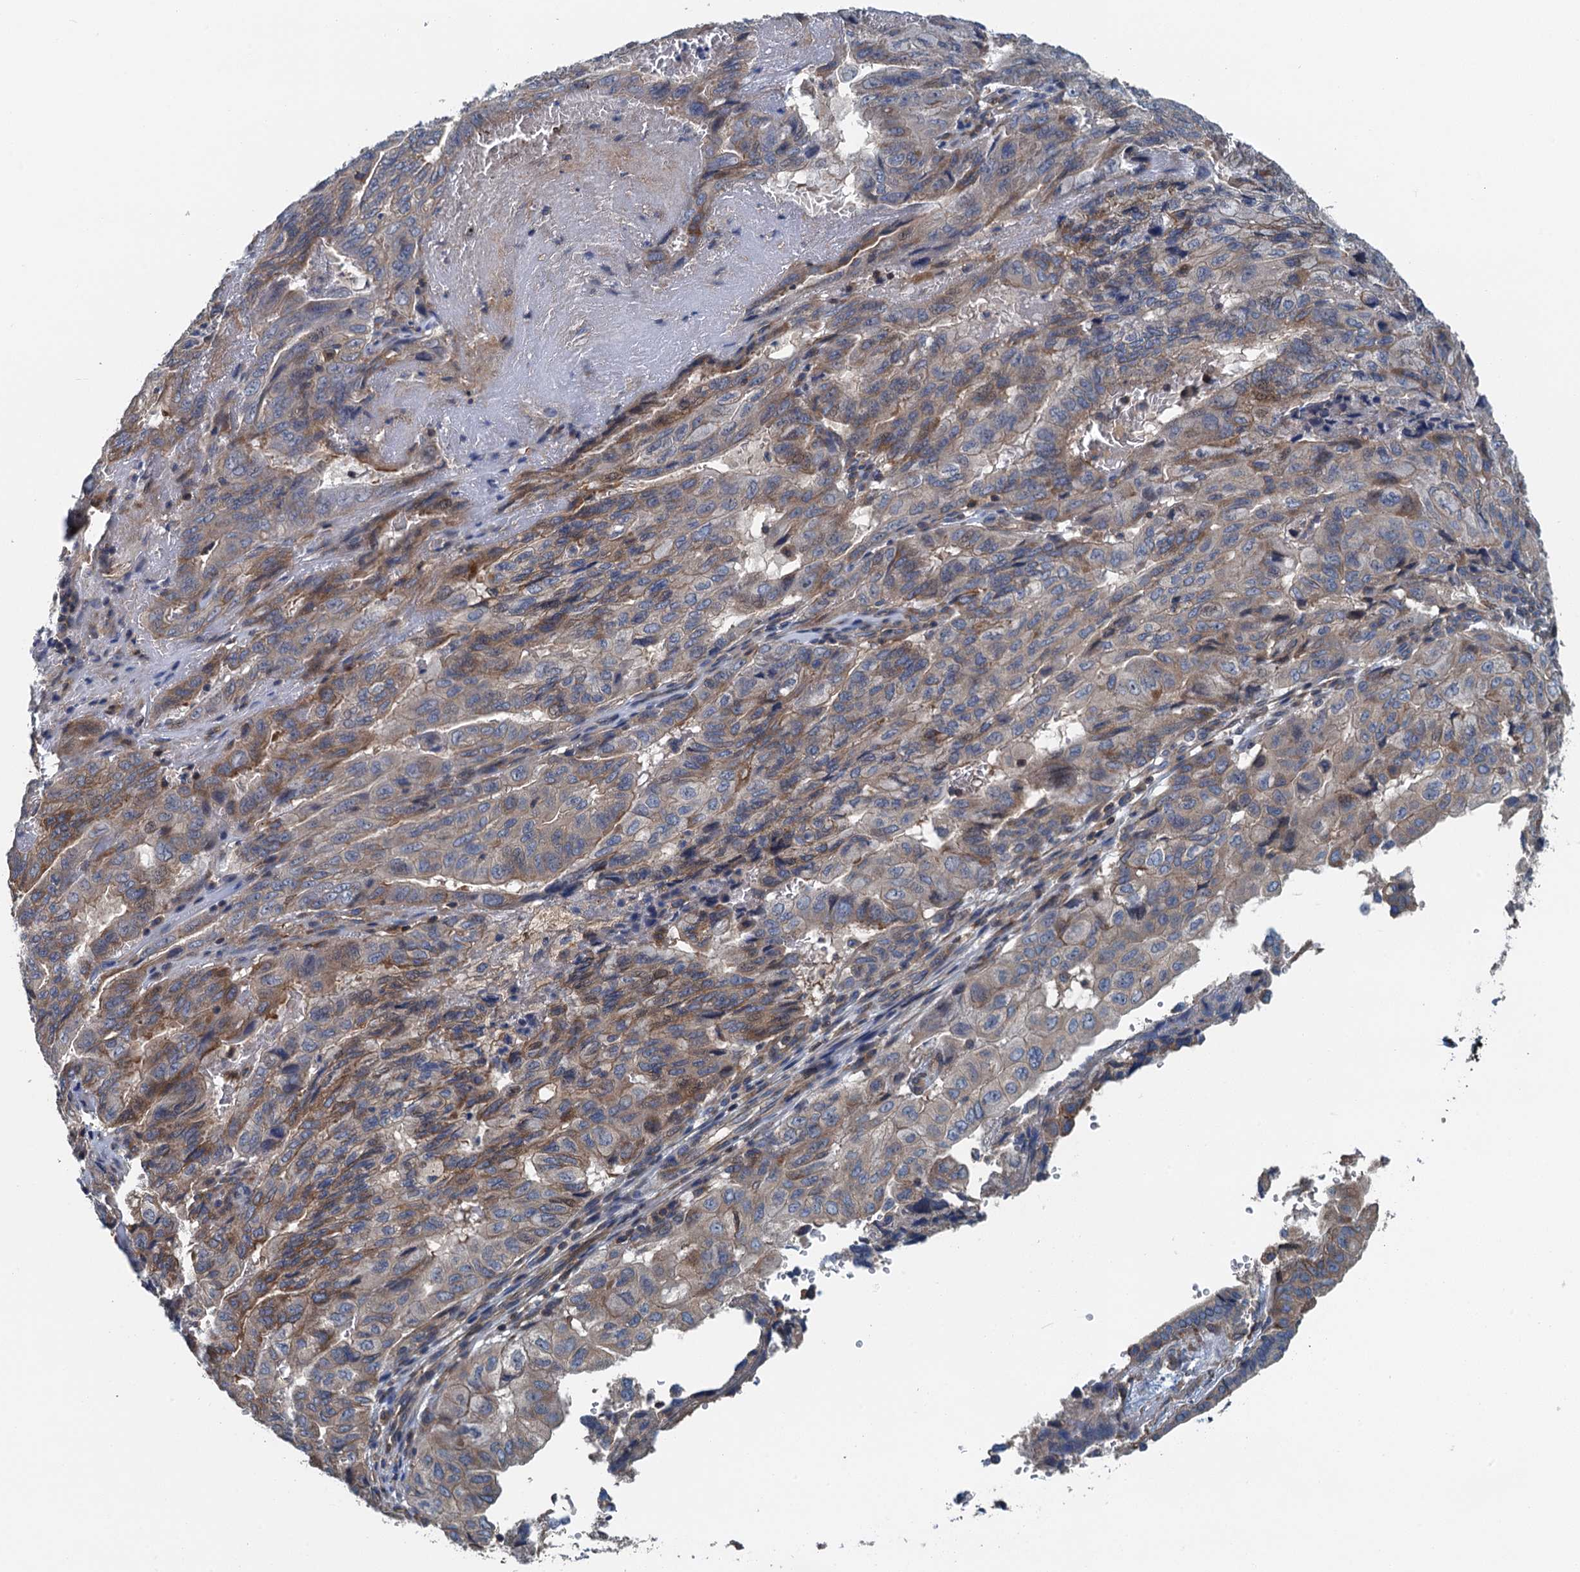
{"staining": {"intensity": "moderate", "quantity": "<25%", "location": "cytoplasmic/membranous"}, "tissue": "pancreatic cancer", "cell_type": "Tumor cells", "image_type": "cancer", "snomed": [{"axis": "morphology", "description": "Adenocarcinoma, NOS"}, {"axis": "topography", "description": "Pancreas"}], "caption": "A brown stain highlights moderate cytoplasmic/membranous expression of a protein in human pancreatic cancer (adenocarcinoma) tumor cells.", "gene": "PPP1R14D", "patient": {"sex": "male", "age": 51}}